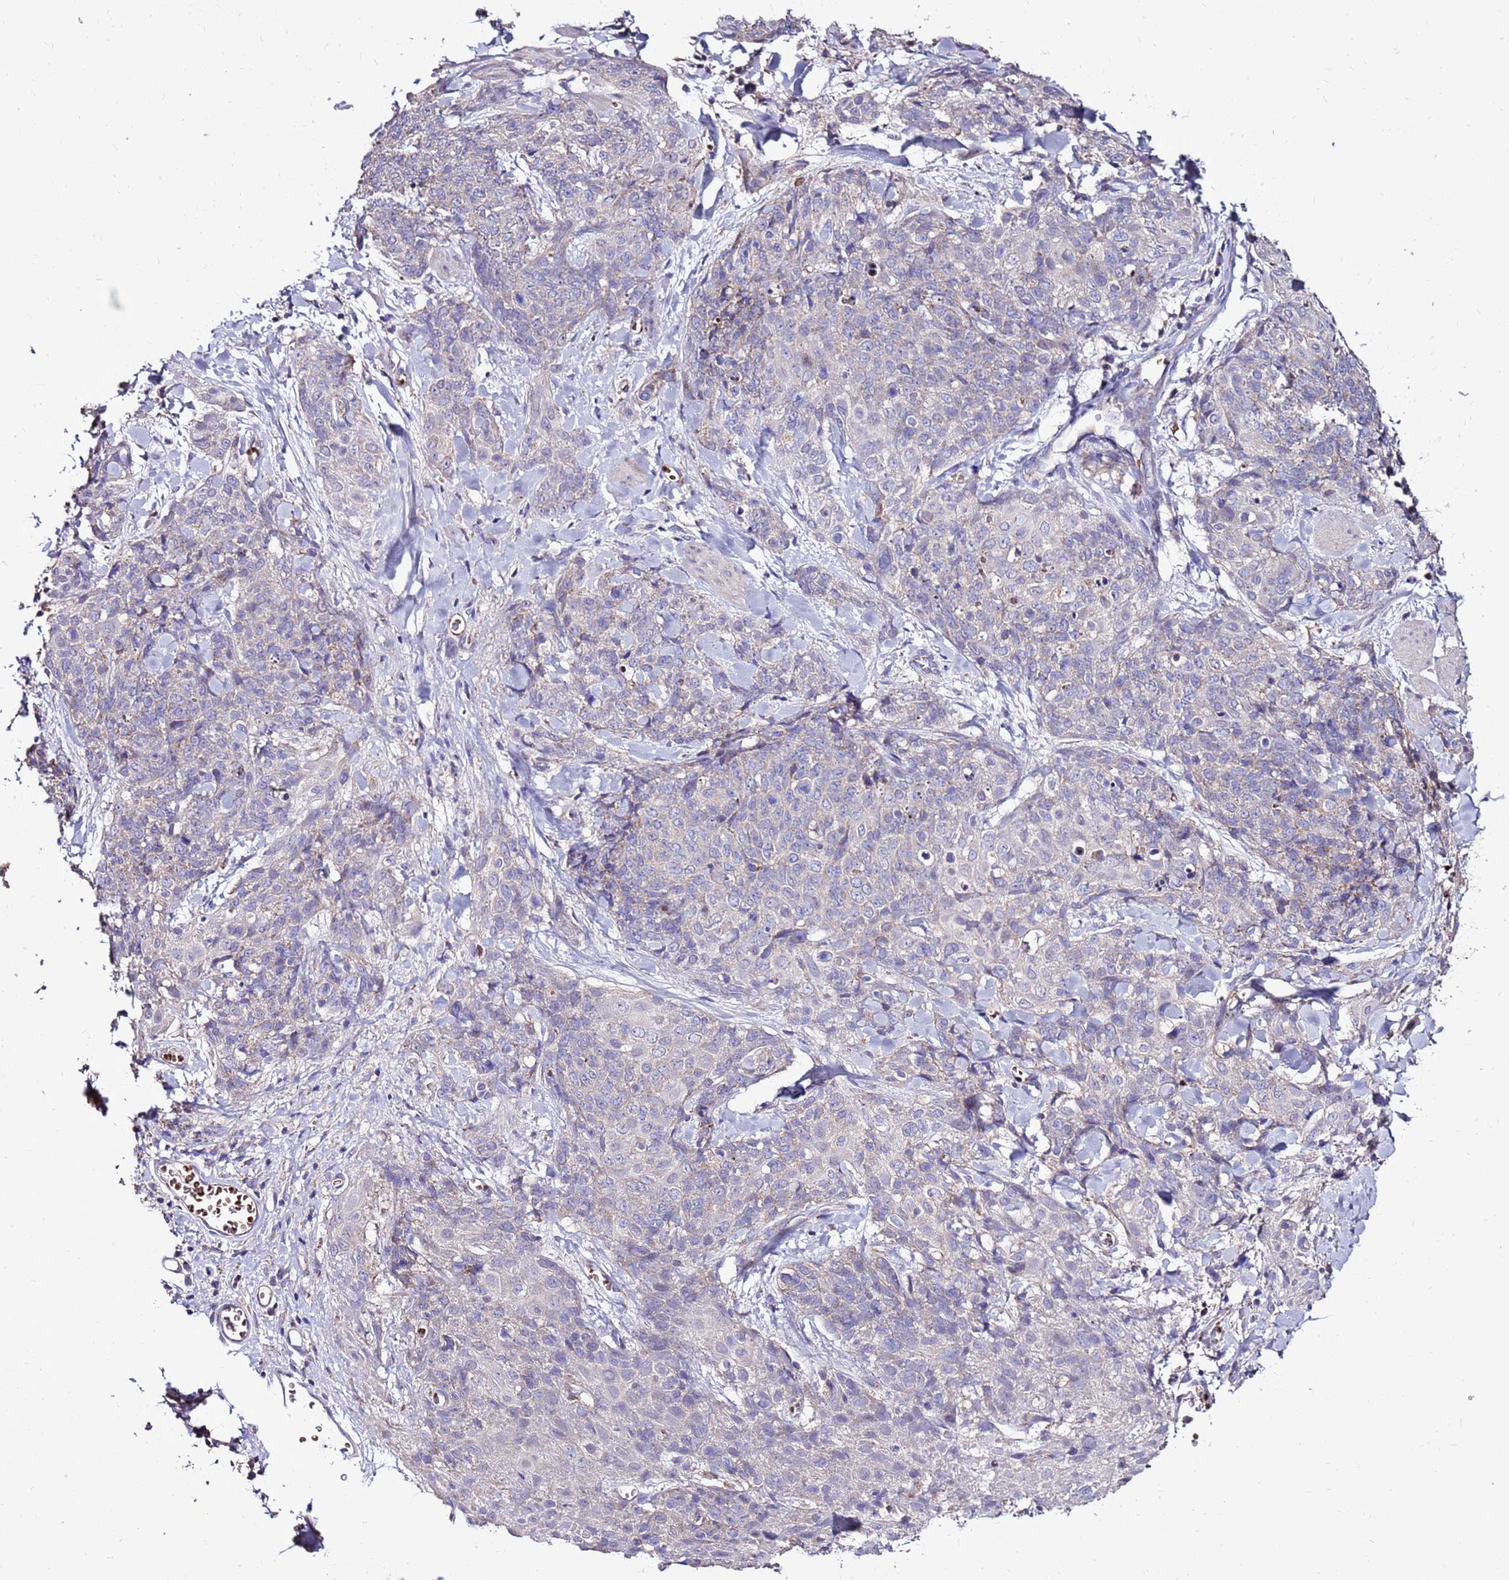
{"staining": {"intensity": "negative", "quantity": "none", "location": "none"}, "tissue": "skin cancer", "cell_type": "Tumor cells", "image_type": "cancer", "snomed": [{"axis": "morphology", "description": "Squamous cell carcinoma, NOS"}, {"axis": "topography", "description": "Skin"}, {"axis": "topography", "description": "Vulva"}], "caption": "DAB (3,3'-diaminobenzidine) immunohistochemical staining of human skin cancer displays no significant positivity in tumor cells.", "gene": "SPSB3", "patient": {"sex": "female", "age": 85}}